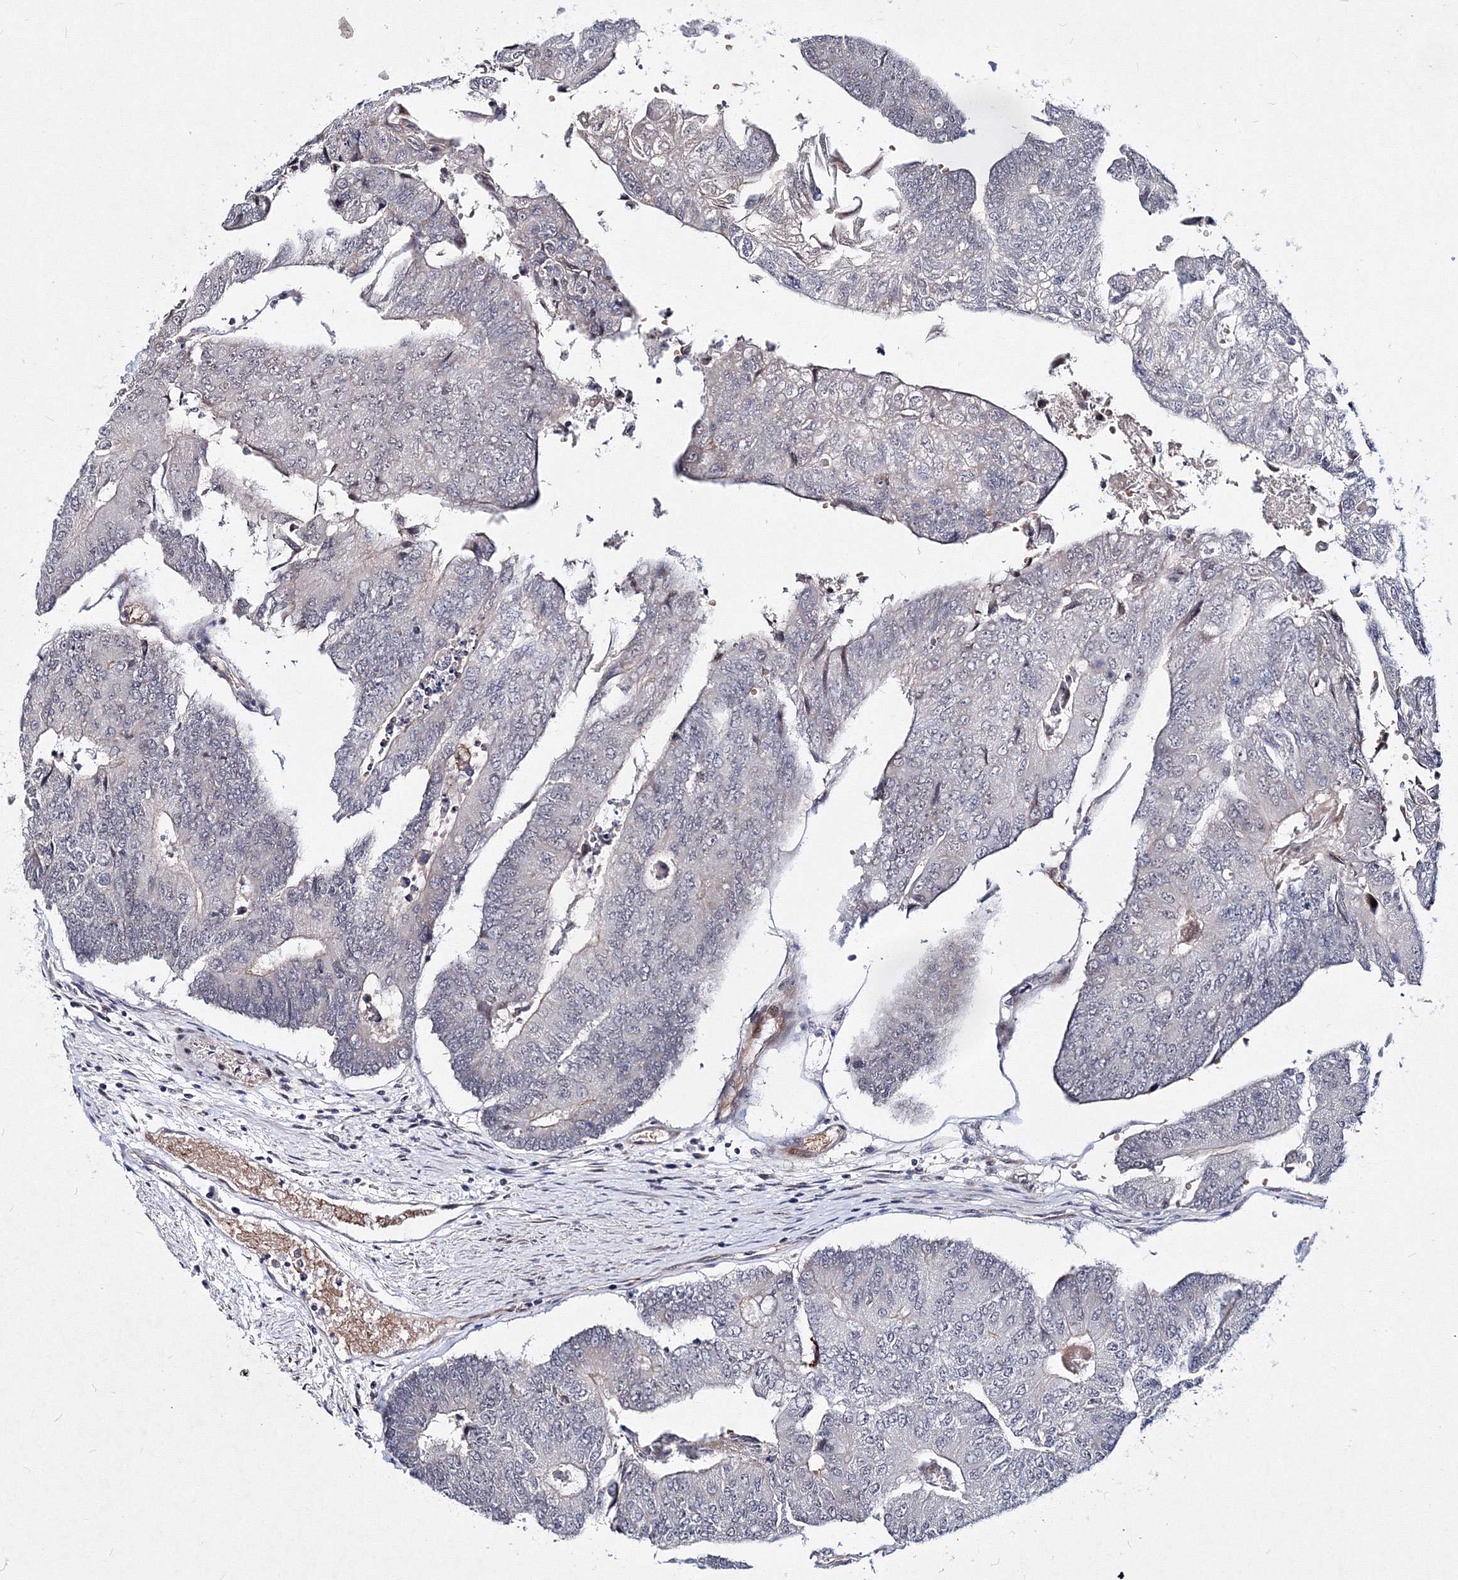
{"staining": {"intensity": "negative", "quantity": "none", "location": "none"}, "tissue": "colorectal cancer", "cell_type": "Tumor cells", "image_type": "cancer", "snomed": [{"axis": "morphology", "description": "Adenocarcinoma, NOS"}, {"axis": "topography", "description": "Colon"}], "caption": "Colorectal adenocarcinoma was stained to show a protein in brown. There is no significant expression in tumor cells. (IHC, brightfield microscopy, high magnification).", "gene": "C11orf52", "patient": {"sex": "female", "age": 67}}